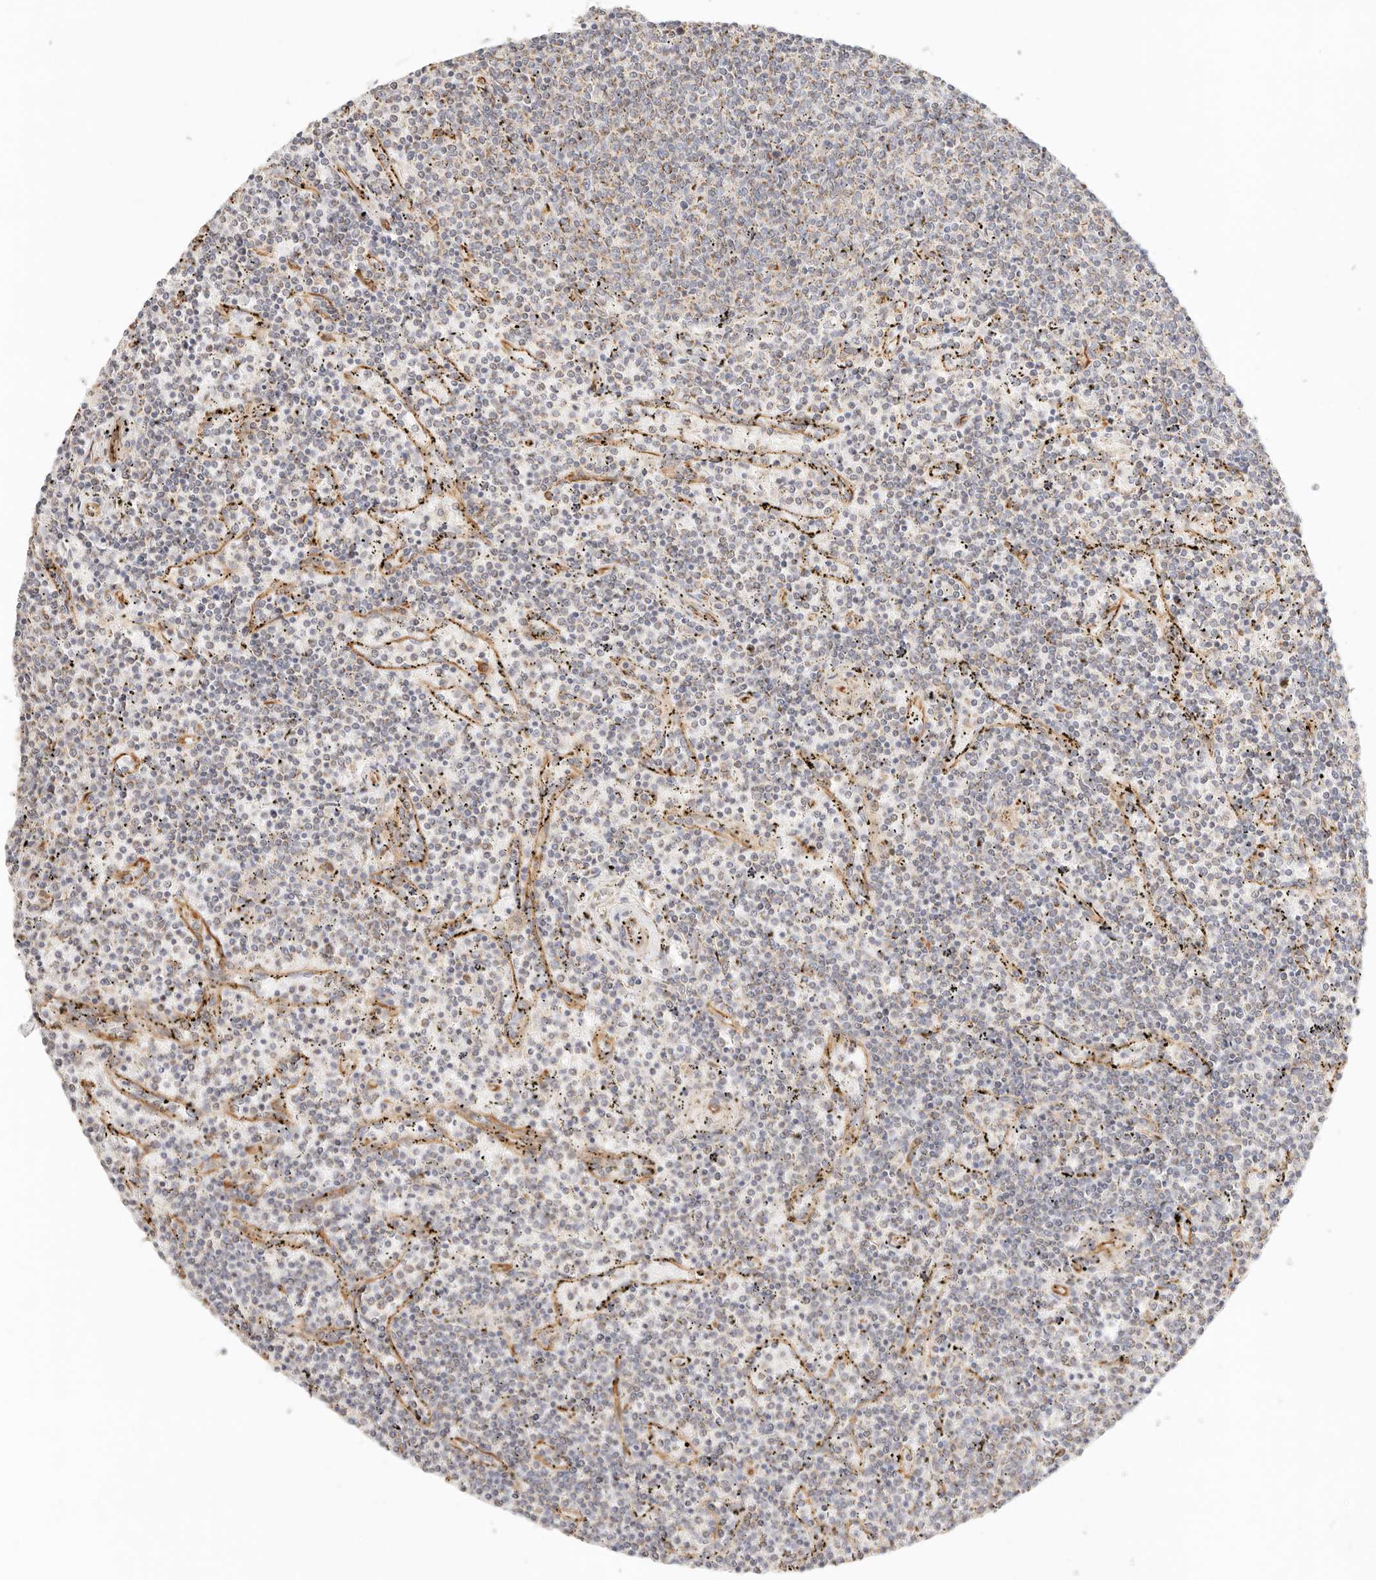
{"staining": {"intensity": "weak", "quantity": "25%-75%", "location": "cytoplasmic/membranous"}, "tissue": "lymphoma", "cell_type": "Tumor cells", "image_type": "cancer", "snomed": [{"axis": "morphology", "description": "Malignant lymphoma, non-Hodgkin's type, Low grade"}, {"axis": "topography", "description": "Spleen"}], "caption": "Tumor cells demonstrate weak cytoplasmic/membranous expression in about 25%-75% of cells in lymphoma.", "gene": "ZC3H11A", "patient": {"sex": "female", "age": 50}}